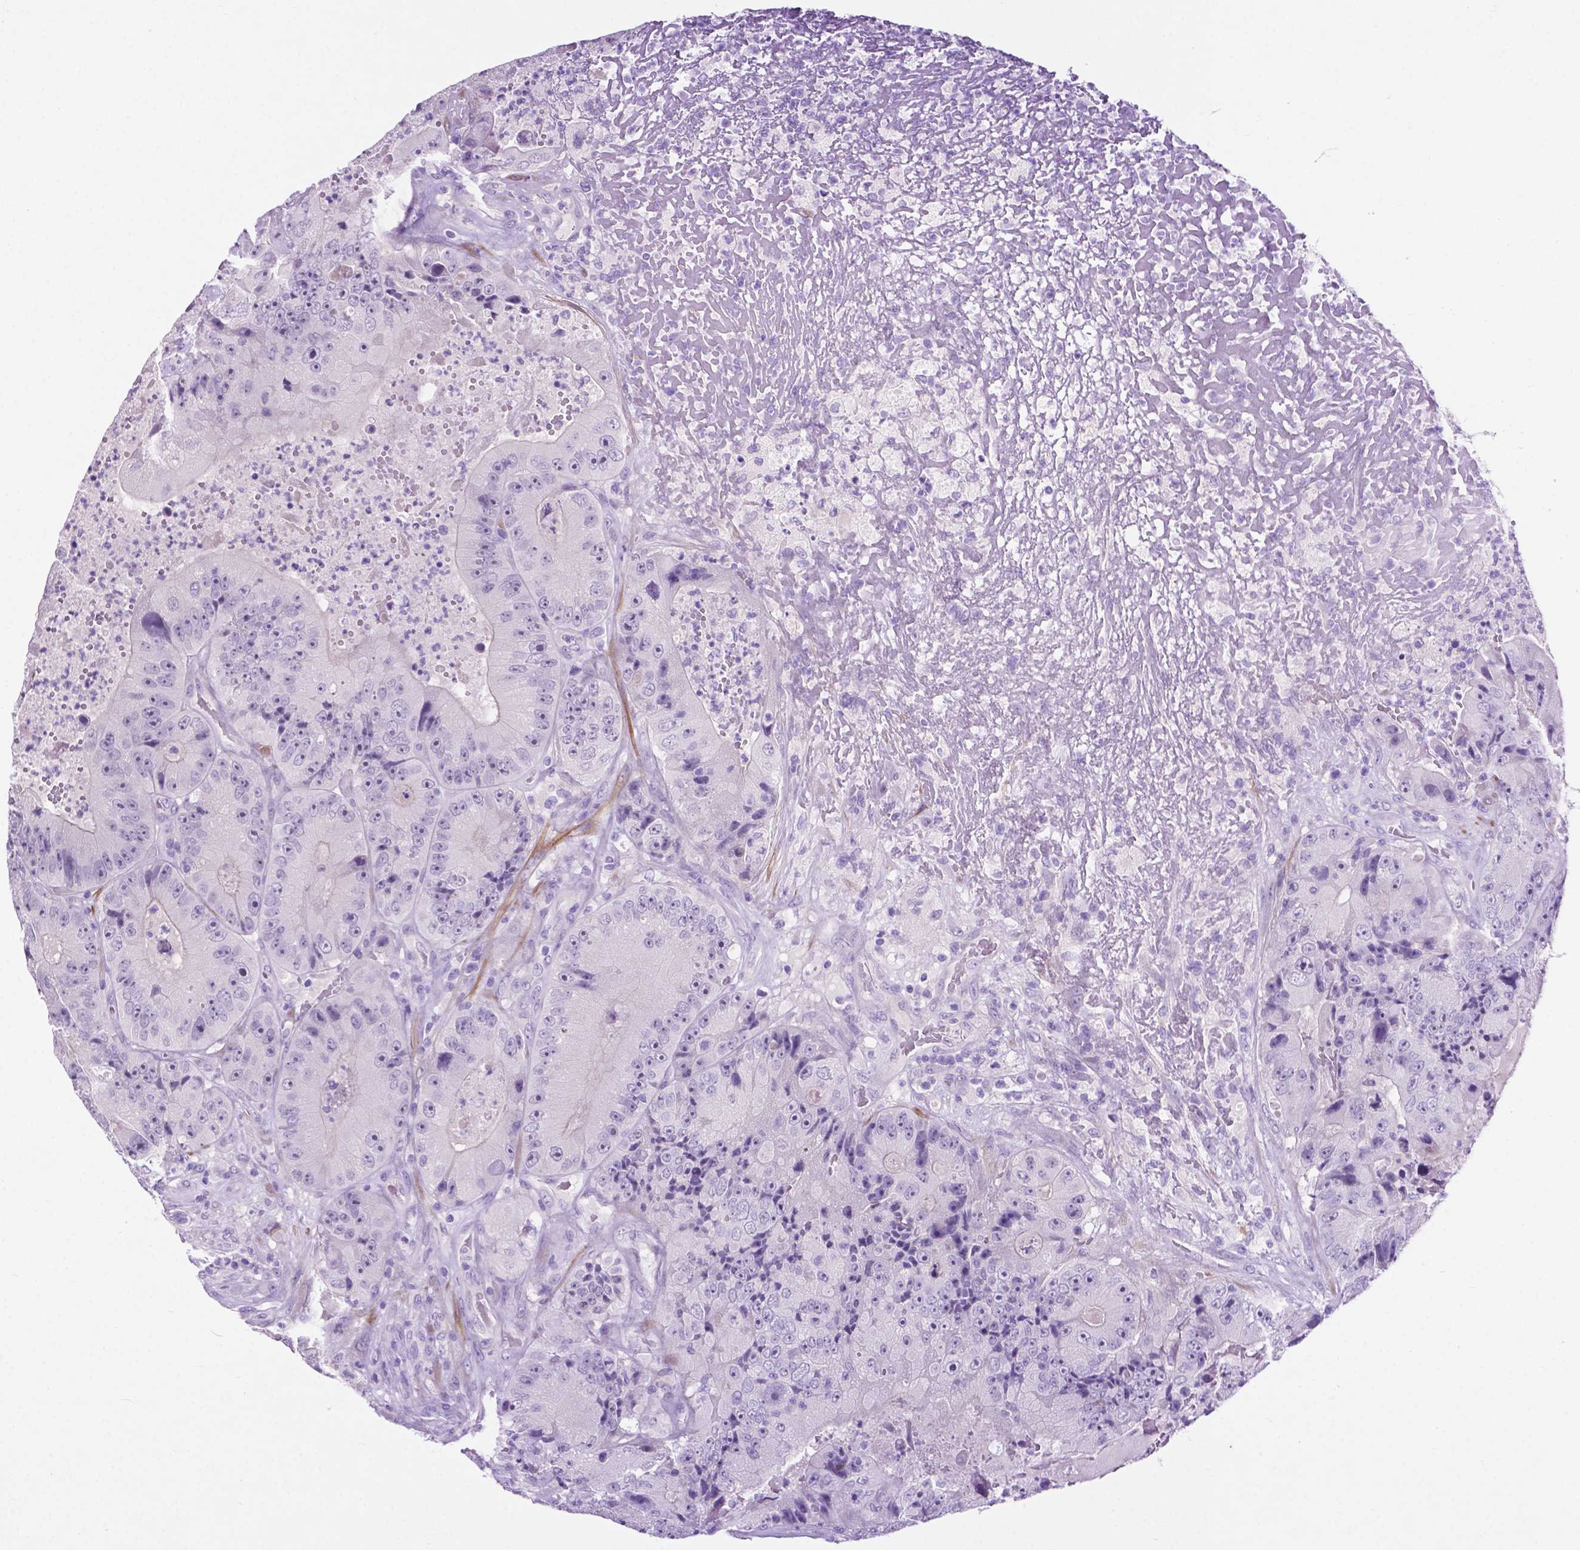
{"staining": {"intensity": "negative", "quantity": "none", "location": "none"}, "tissue": "colorectal cancer", "cell_type": "Tumor cells", "image_type": "cancer", "snomed": [{"axis": "morphology", "description": "Adenocarcinoma, NOS"}, {"axis": "topography", "description": "Colon"}], "caption": "Immunohistochemistry micrograph of colorectal adenocarcinoma stained for a protein (brown), which shows no positivity in tumor cells.", "gene": "ASPG", "patient": {"sex": "female", "age": 86}}